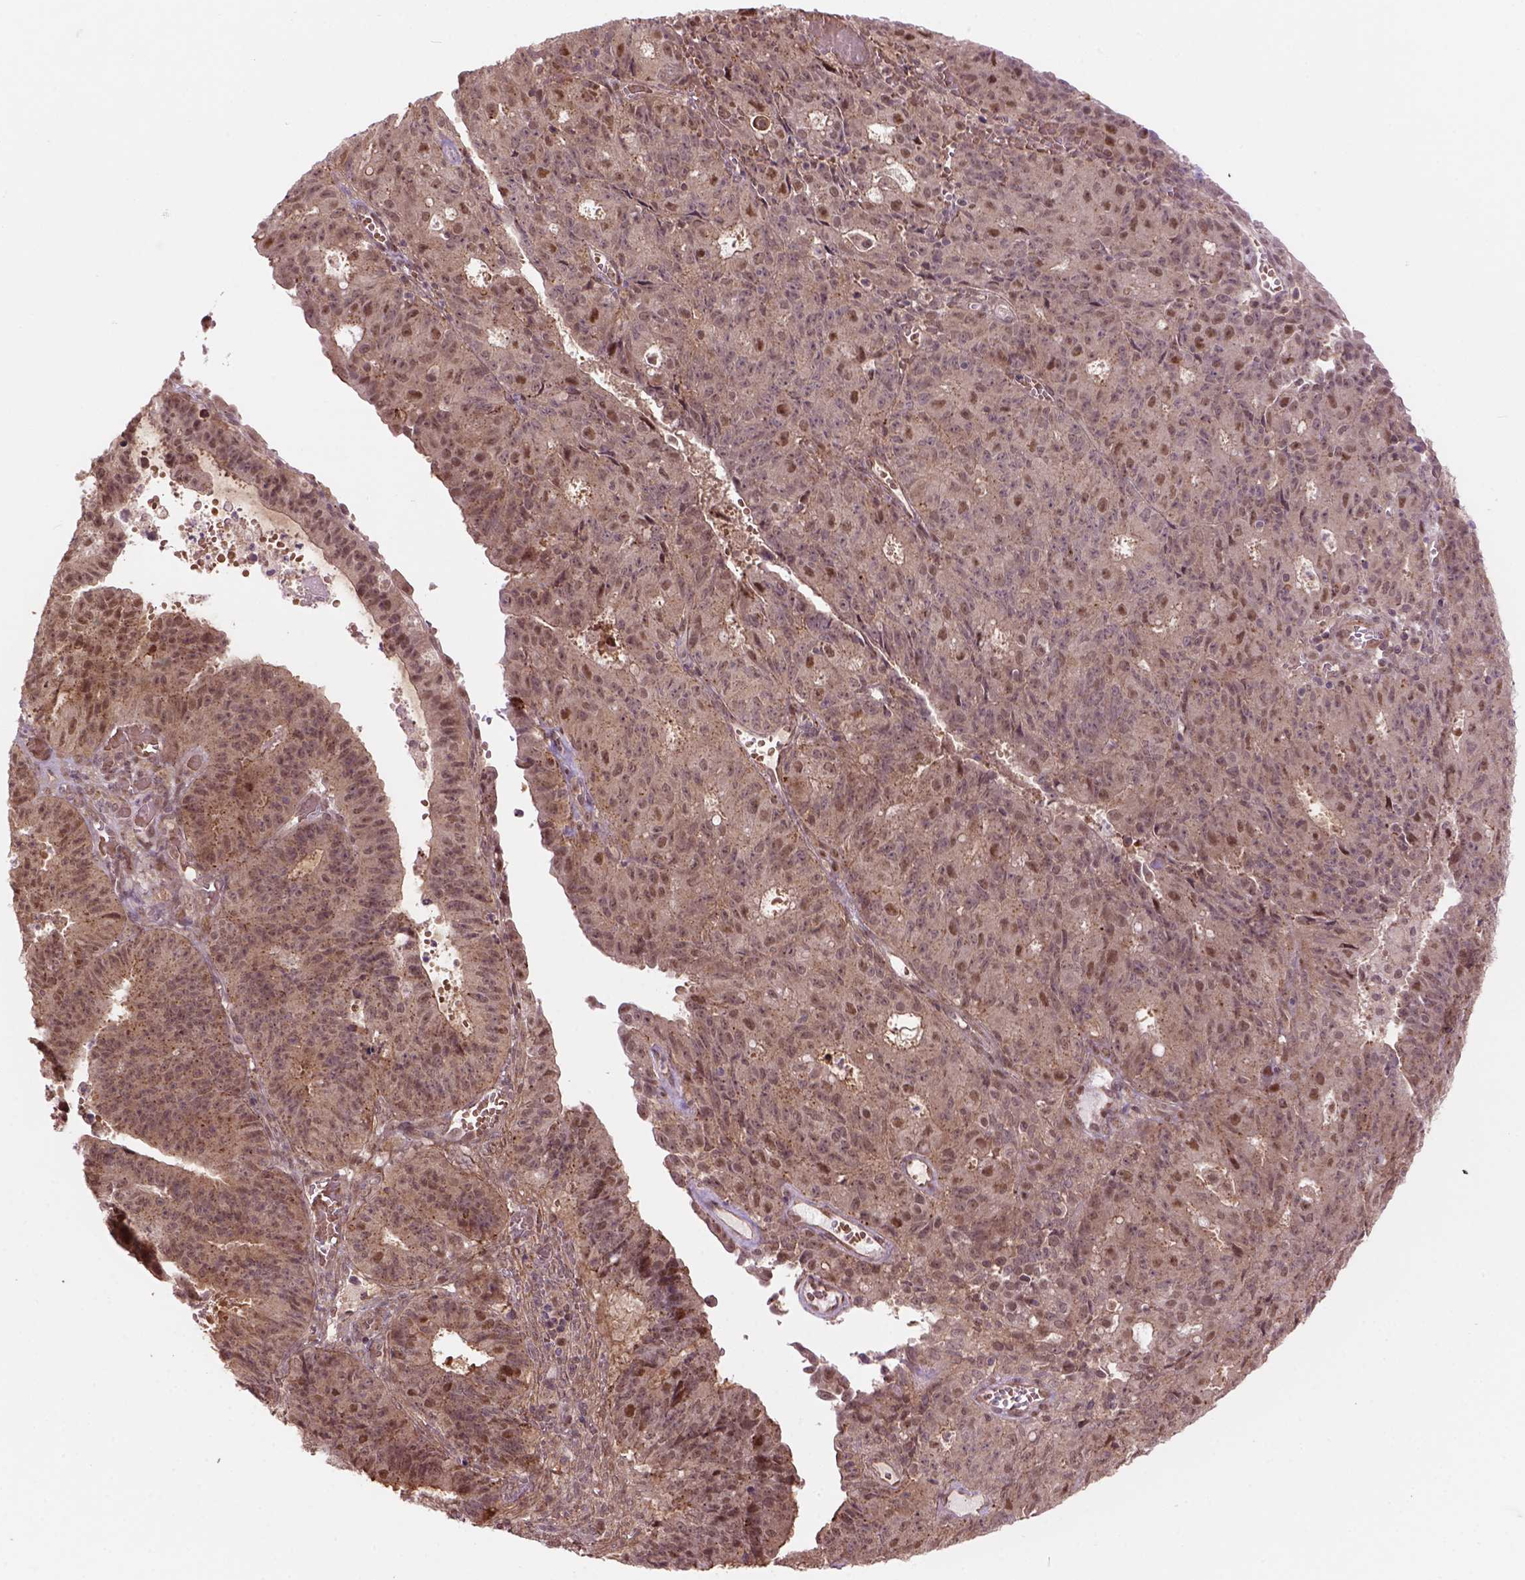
{"staining": {"intensity": "moderate", "quantity": "25%-75%", "location": "cytoplasmic/membranous,nuclear"}, "tissue": "ovarian cancer", "cell_type": "Tumor cells", "image_type": "cancer", "snomed": [{"axis": "morphology", "description": "Carcinoma, endometroid"}, {"axis": "topography", "description": "Ovary"}], "caption": "This micrograph exhibits IHC staining of ovarian endometroid carcinoma, with medium moderate cytoplasmic/membranous and nuclear expression in about 25%-75% of tumor cells.", "gene": "PSMD11", "patient": {"sex": "female", "age": 42}}